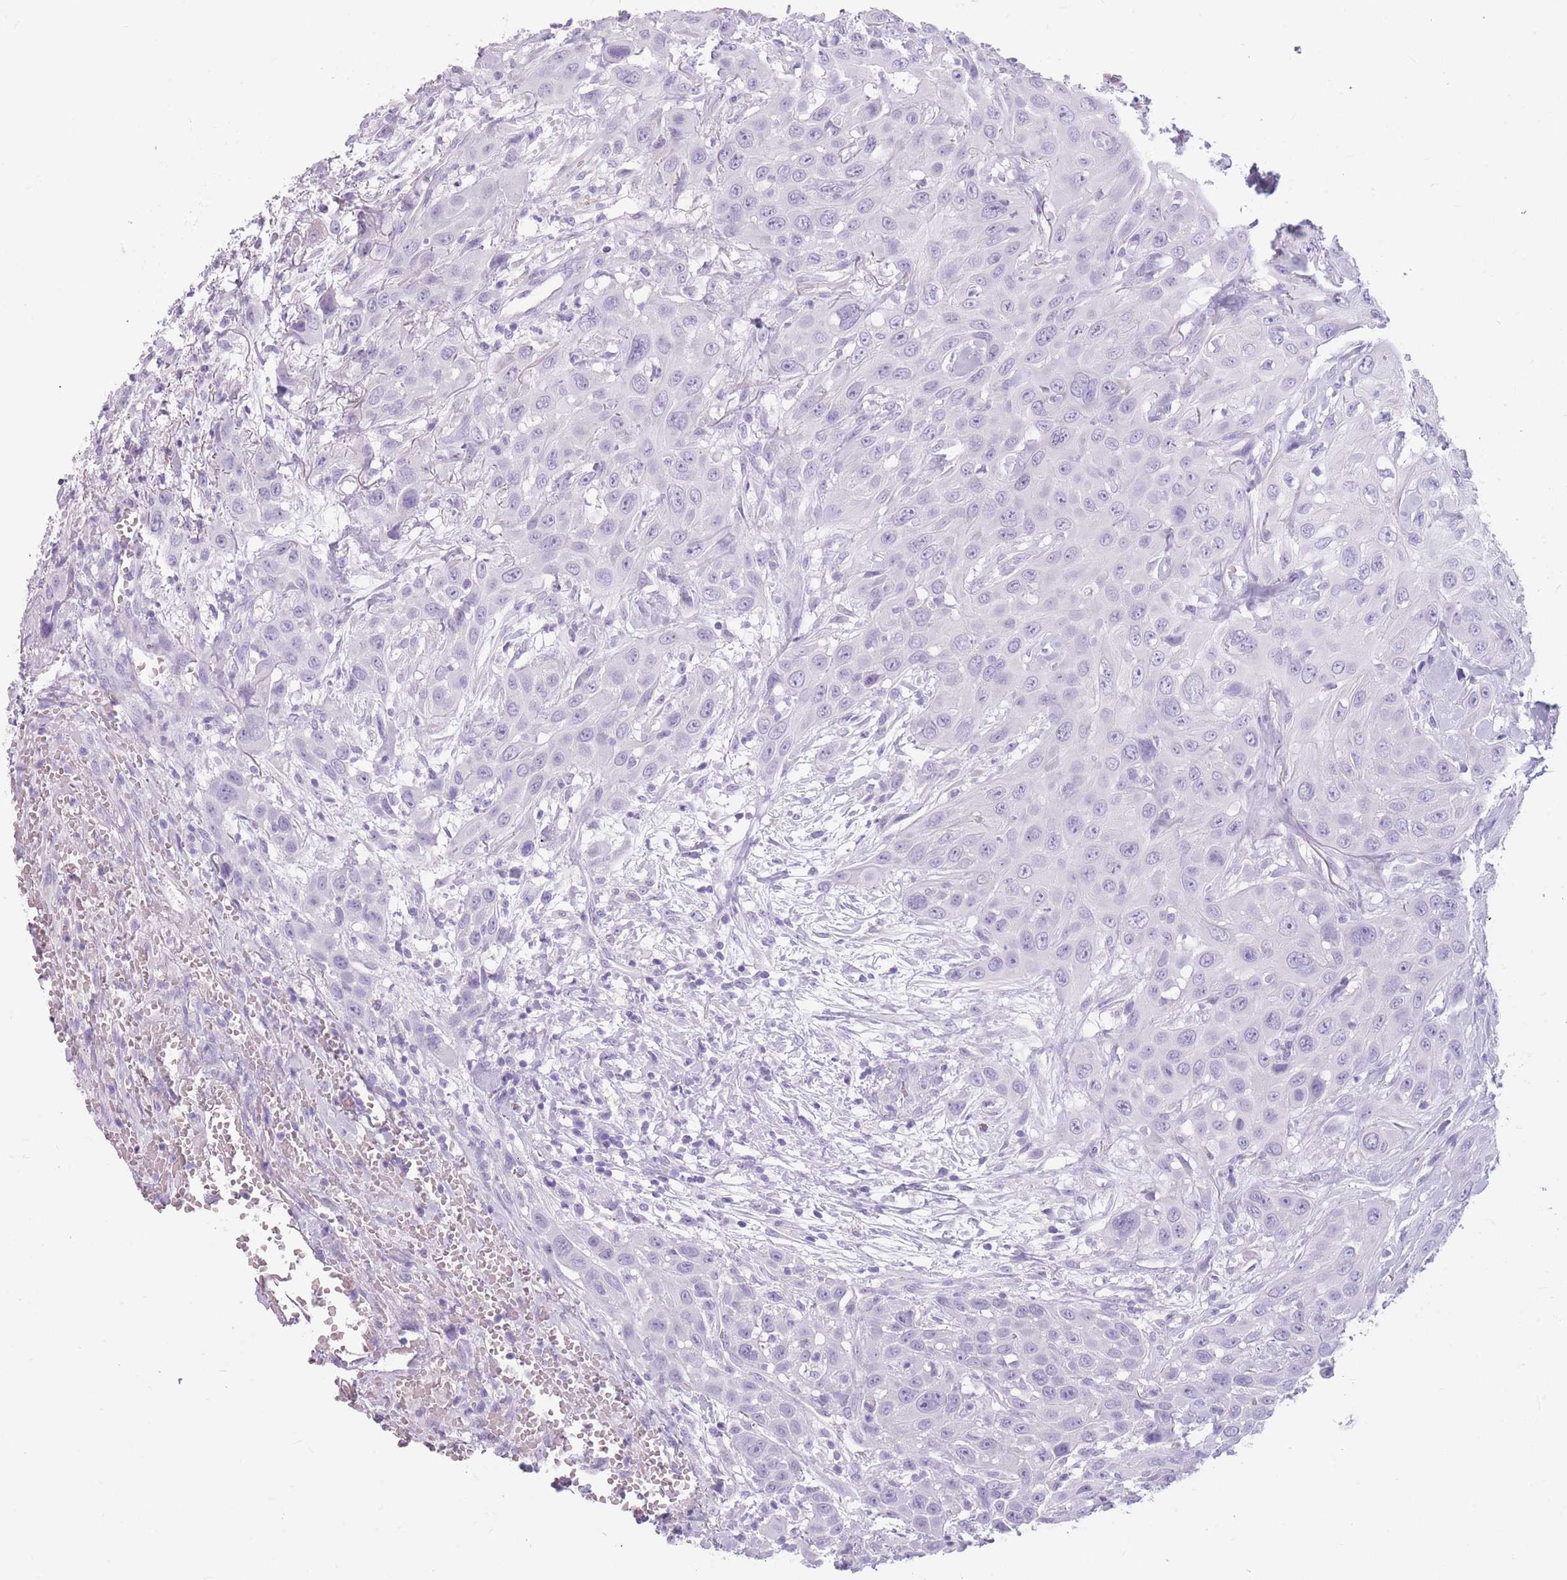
{"staining": {"intensity": "negative", "quantity": "none", "location": "none"}, "tissue": "head and neck cancer", "cell_type": "Tumor cells", "image_type": "cancer", "snomed": [{"axis": "morphology", "description": "Squamous cell carcinoma, NOS"}, {"axis": "topography", "description": "Head-Neck"}], "caption": "This is an immunohistochemistry (IHC) micrograph of human head and neck cancer (squamous cell carcinoma). There is no staining in tumor cells.", "gene": "CCNO", "patient": {"sex": "male", "age": 81}}